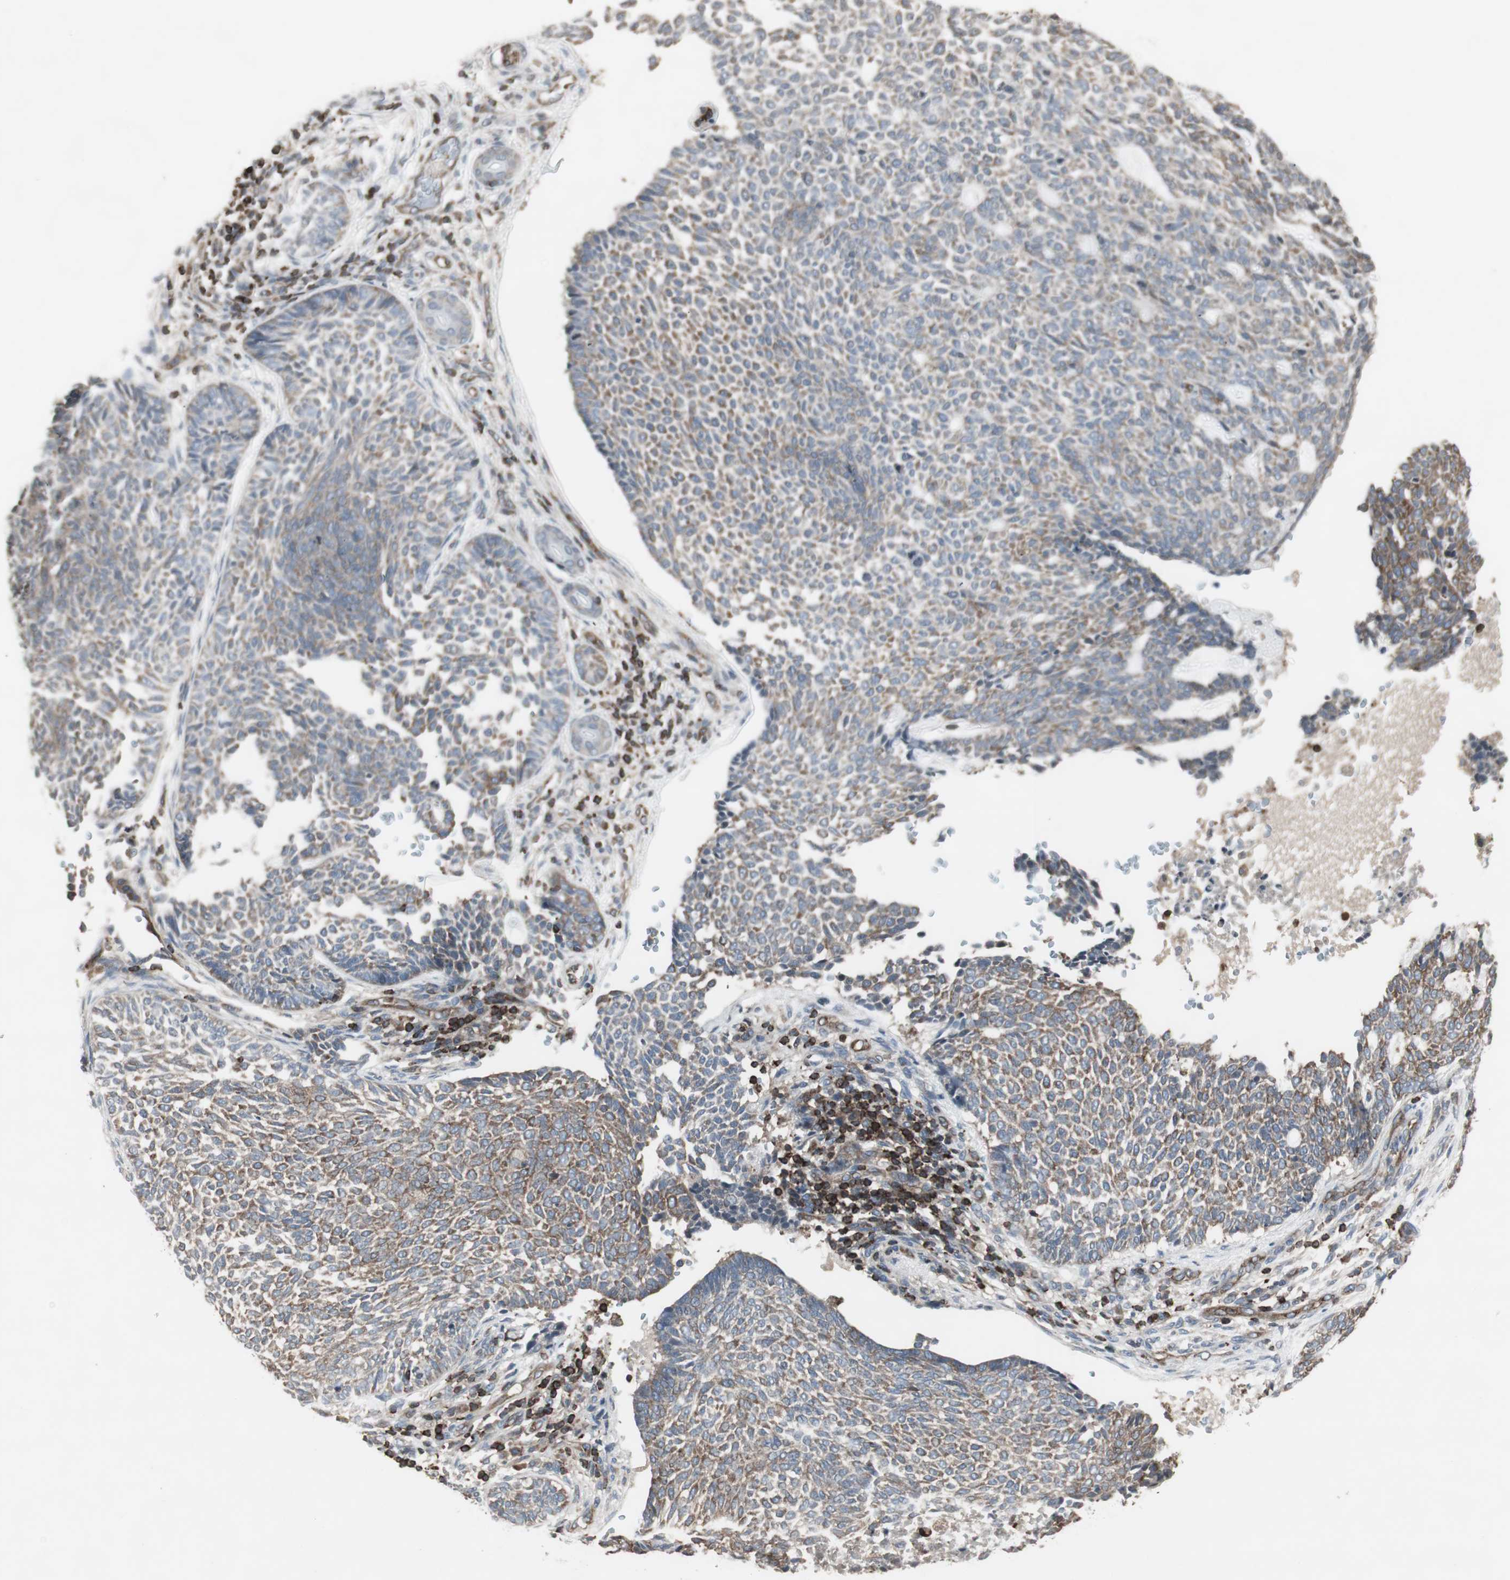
{"staining": {"intensity": "weak", "quantity": "25%-75%", "location": "cytoplasmic/membranous"}, "tissue": "skin cancer", "cell_type": "Tumor cells", "image_type": "cancer", "snomed": [{"axis": "morphology", "description": "Basal cell carcinoma"}, {"axis": "topography", "description": "Skin"}], "caption": "An IHC micrograph of neoplastic tissue is shown. Protein staining in brown highlights weak cytoplasmic/membranous positivity in skin cancer within tumor cells.", "gene": "ARHGEF1", "patient": {"sex": "male", "age": 87}}